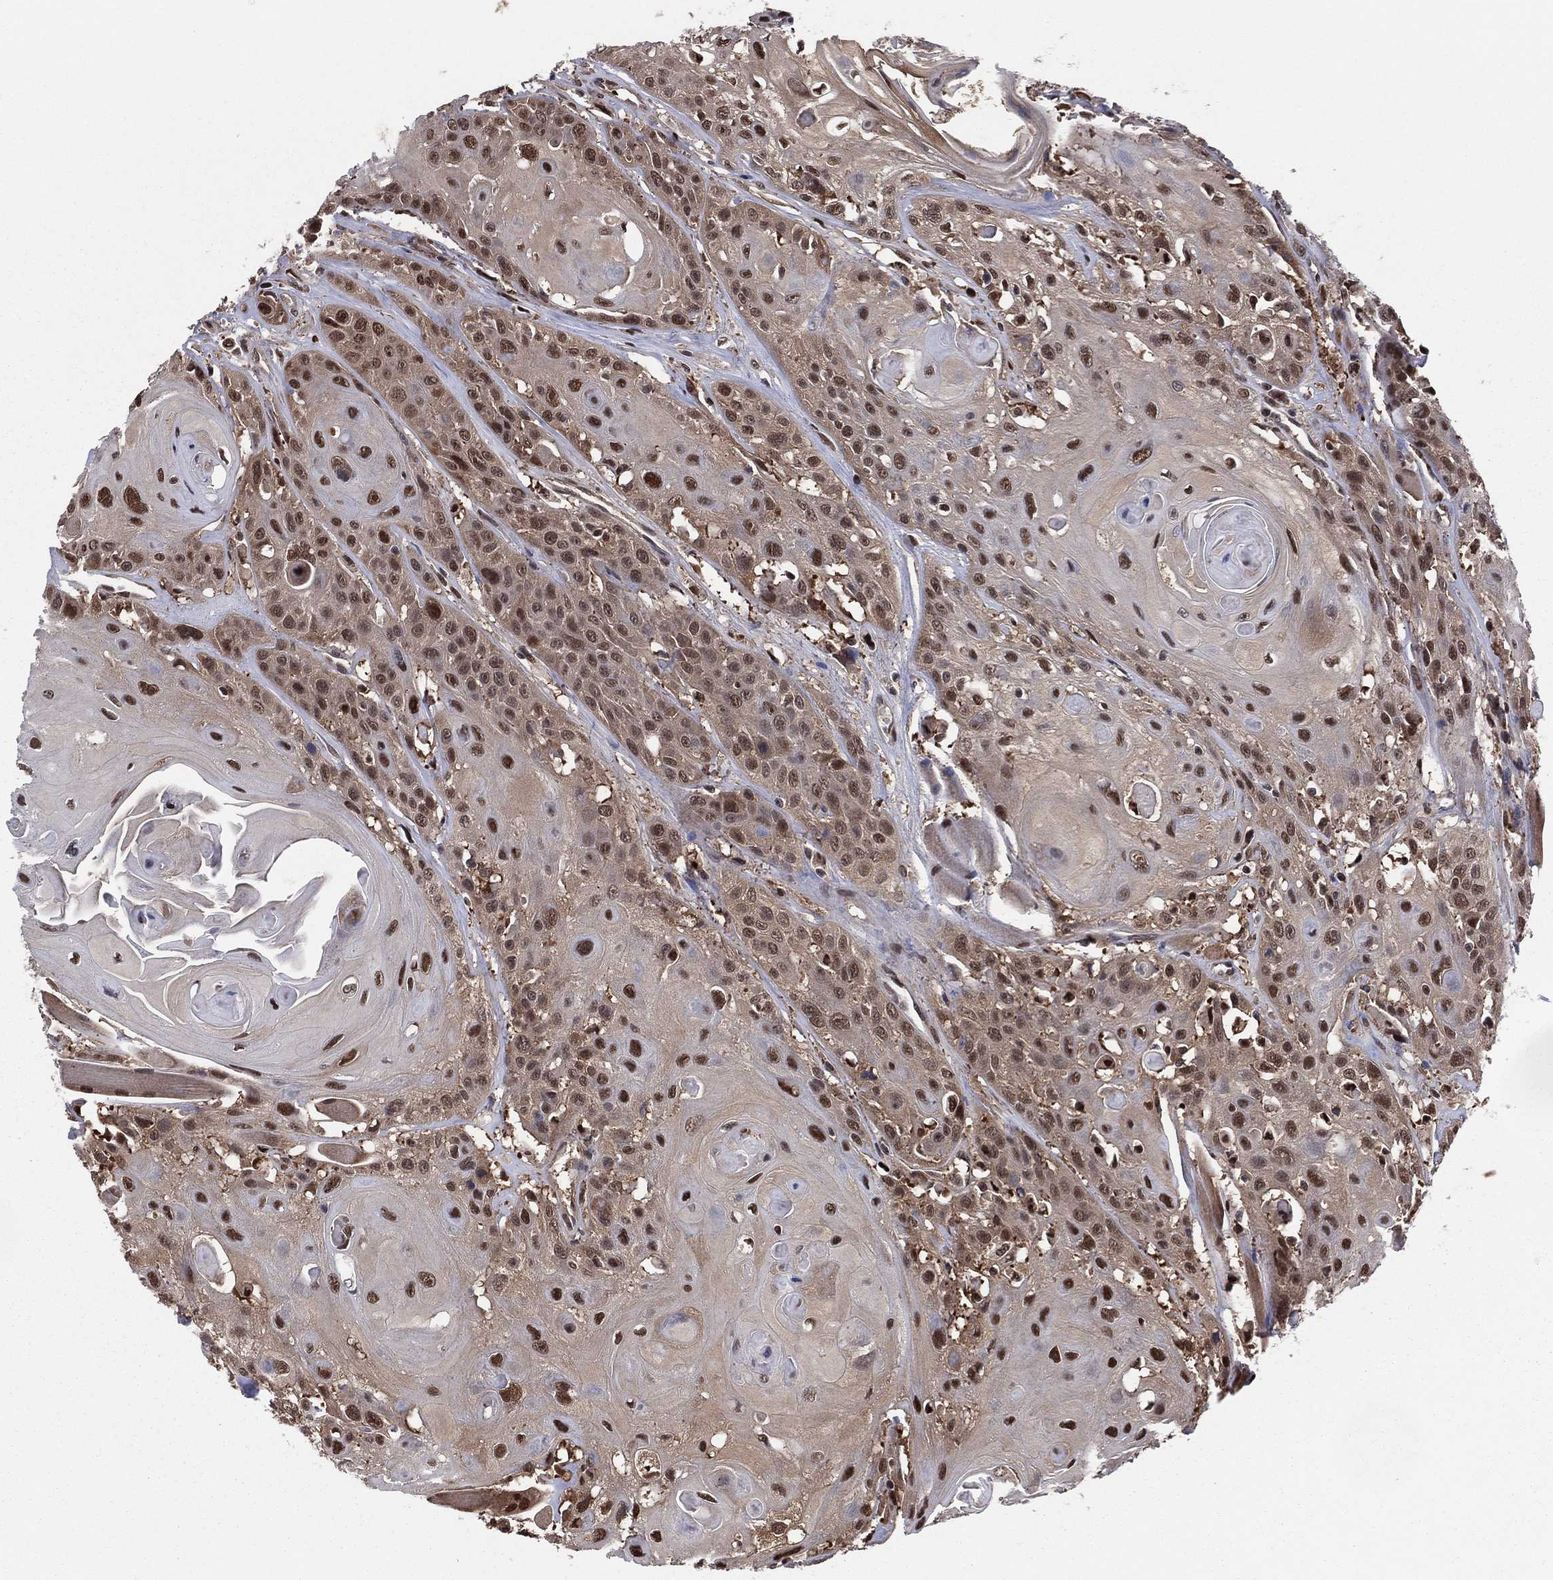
{"staining": {"intensity": "moderate", "quantity": ">75%", "location": "nuclear"}, "tissue": "head and neck cancer", "cell_type": "Tumor cells", "image_type": "cancer", "snomed": [{"axis": "morphology", "description": "Squamous cell carcinoma, NOS"}, {"axis": "topography", "description": "Head-Neck"}], "caption": "A micrograph of head and neck squamous cell carcinoma stained for a protein reveals moderate nuclear brown staining in tumor cells.", "gene": "ICOSLG", "patient": {"sex": "female", "age": 59}}